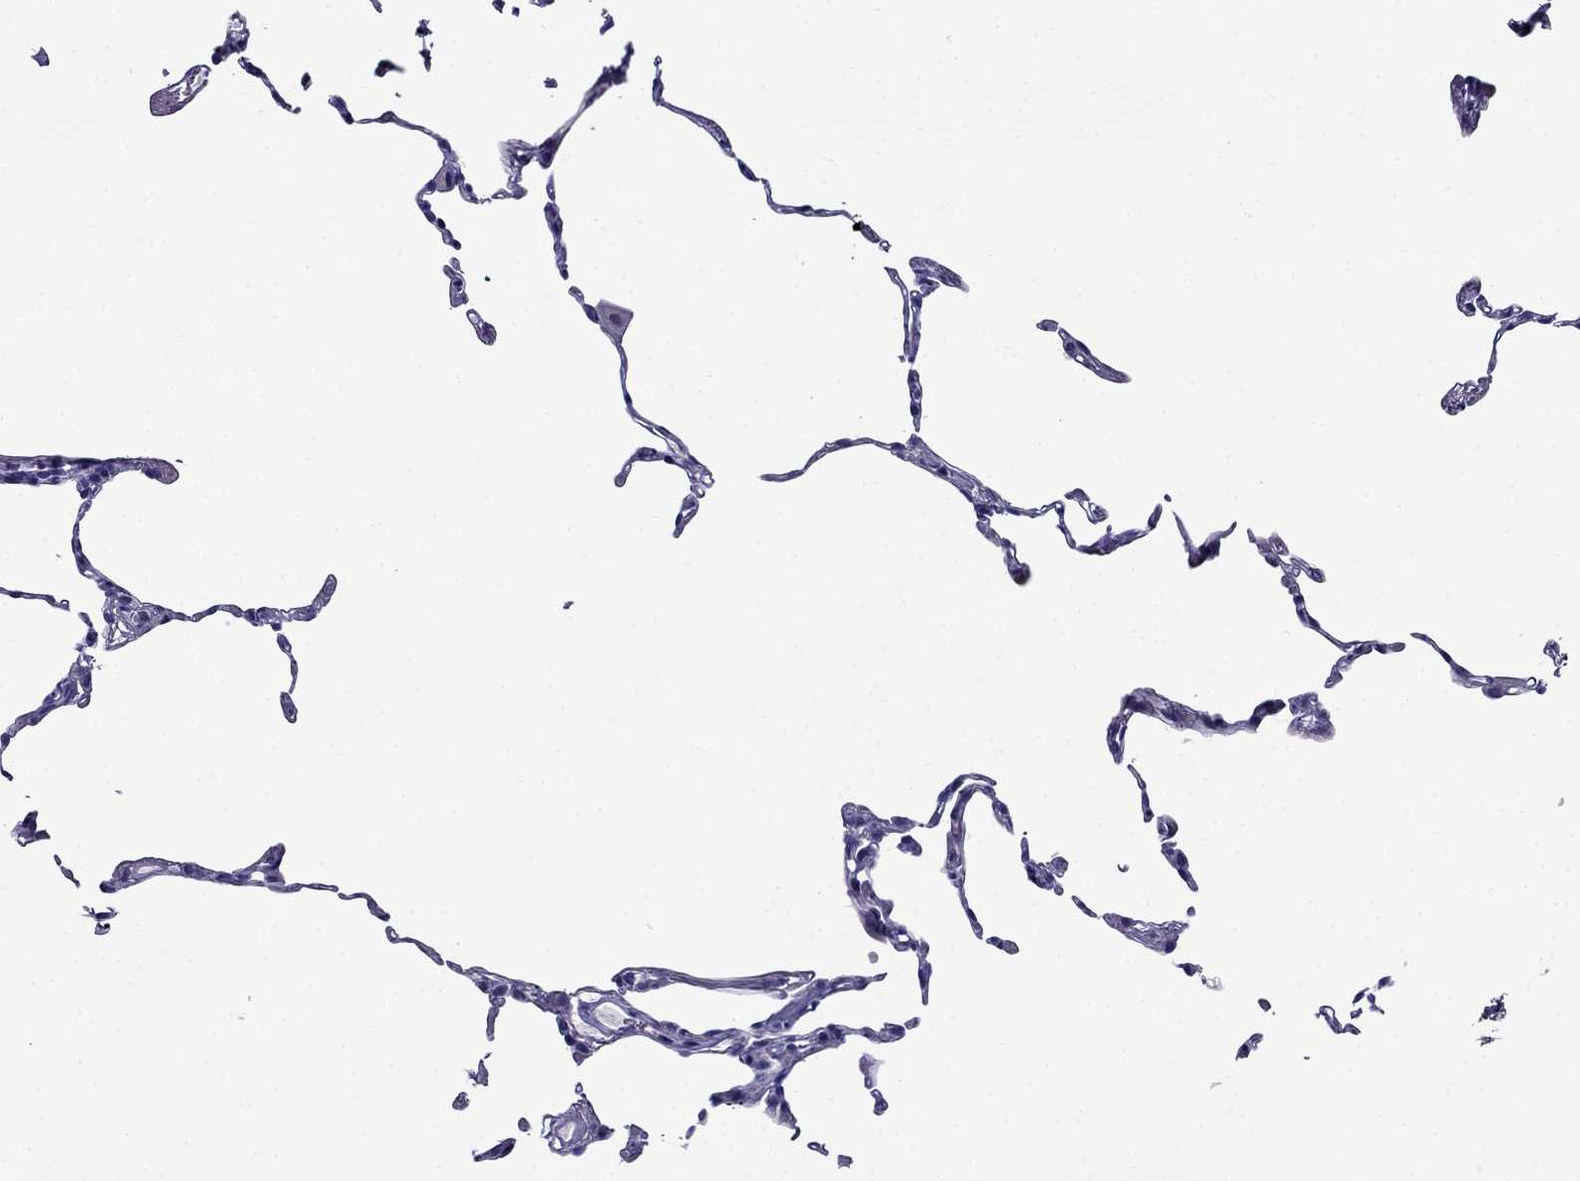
{"staining": {"intensity": "negative", "quantity": "none", "location": "none"}, "tissue": "lung", "cell_type": "Alveolar cells", "image_type": "normal", "snomed": [{"axis": "morphology", "description": "Normal tissue, NOS"}, {"axis": "topography", "description": "Lung"}], "caption": "Alveolar cells show no significant protein expression in unremarkable lung. (Brightfield microscopy of DAB immunohistochemistry at high magnification).", "gene": "CRYBA1", "patient": {"sex": "female", "age": 57}}